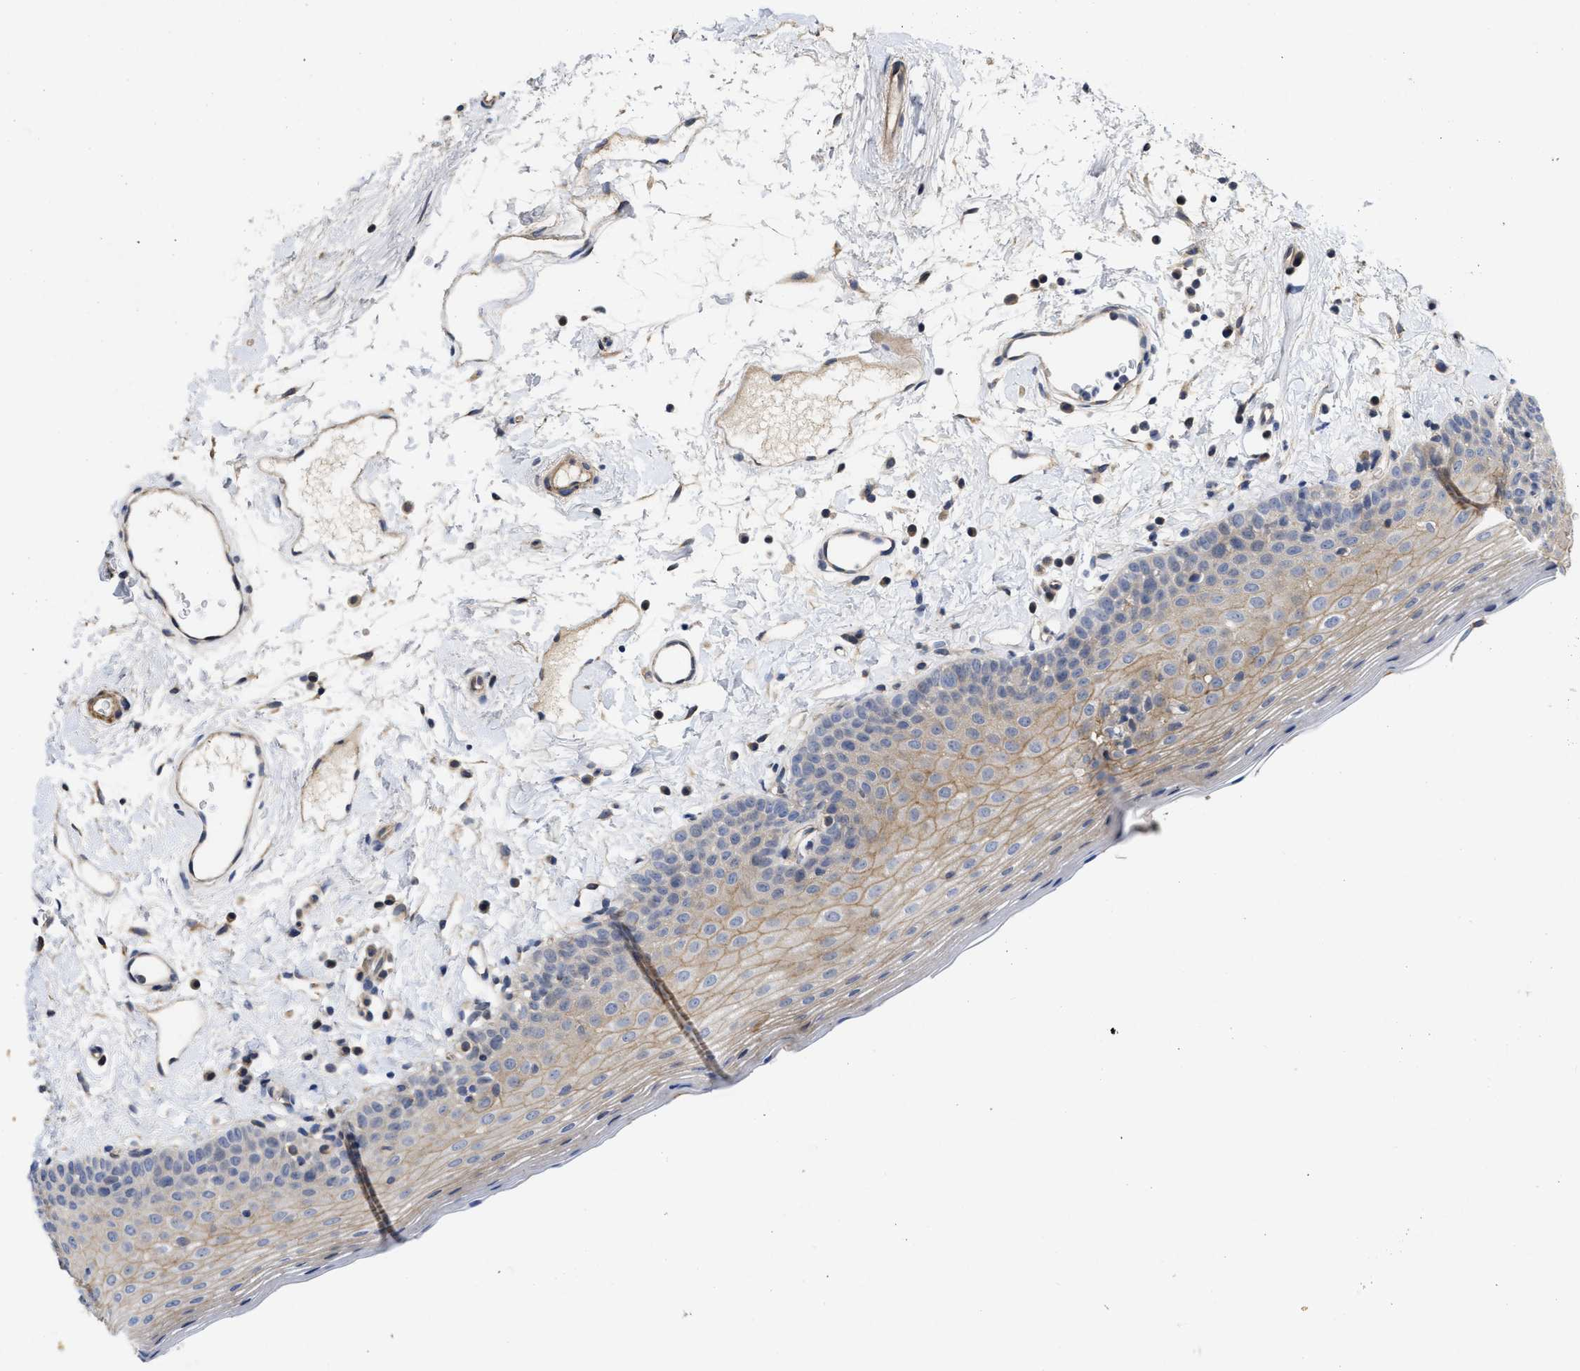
{"staining": {"intensity": "weak", "quantity": ">75%", "location": "cytoplasmic/membranous"}, "tissue": "oral mucosa", "cell_type": "Squamous epithelial cells", "image_type": "normal", "snomed": [{"axis": "morphology", "description": "Normal tissue, NOS"}, {"axis": "topography", "description": "Oral tissue"}], "caption": "High-power microscopy captured an immunohistochemistry (IHC) micrograph of normal oral mucosa, revealing weak cytoplasmic/membranous staining in approximately >75% of squamous epithelial cells.", "gene": "ARHGEF26", "patient": {"sex": "male", "age": 66}}